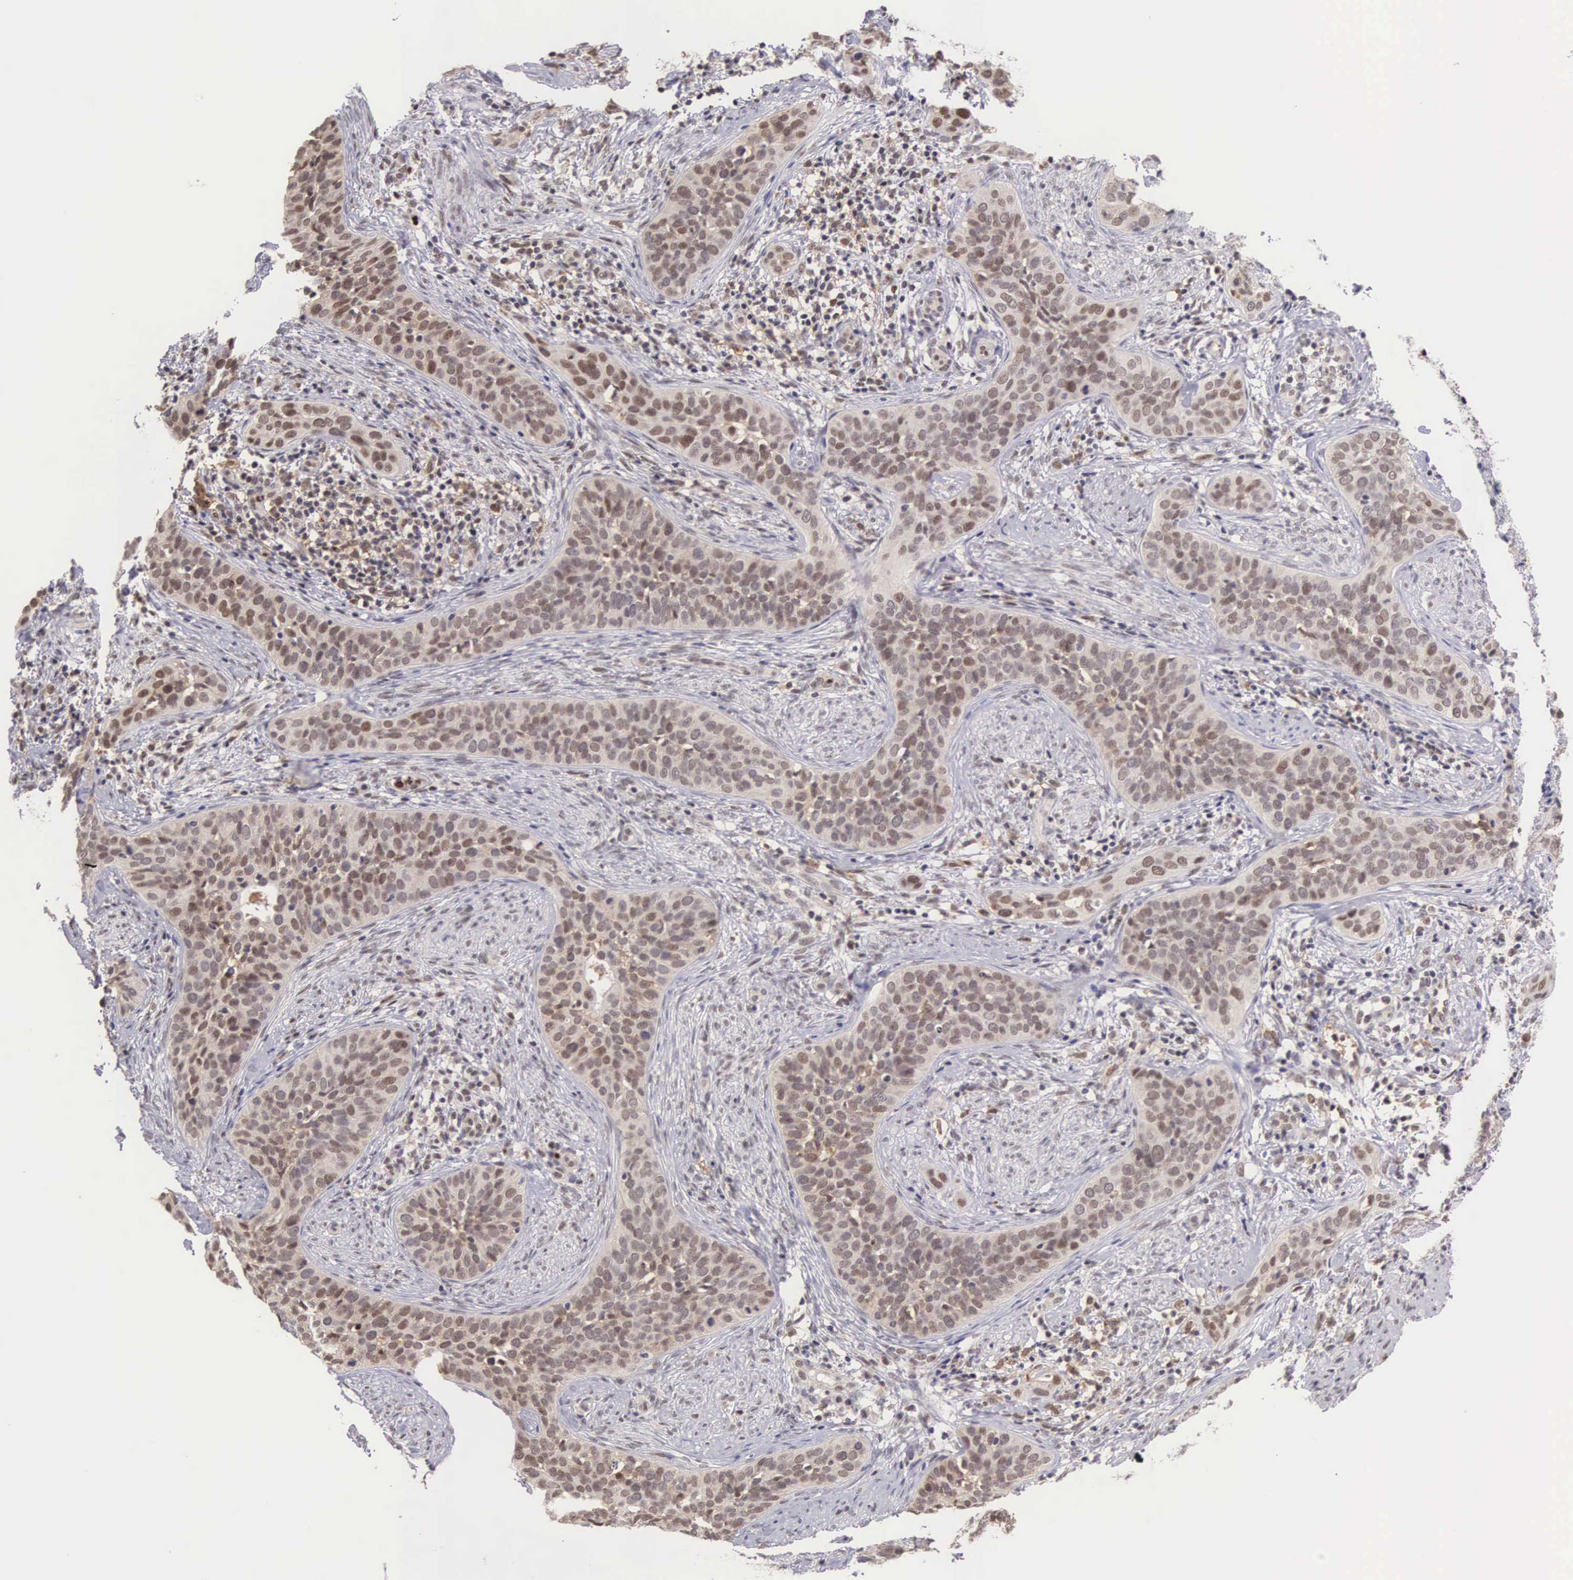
{"staining": {"intensity": "weak", "quantity": "25%-75%", "location": "cytoplasmic/membranous,nuclear"}, "tissue": "cervical cancer", "cell_type": "Tumor cells", "image_type": "cancer", "snomed": [{"axis": "morphology", "description": "Squamous cell carcinoma, NOS"}, {"axis": "topography", "description": "Cervix"}], "caption": "Squamous cell carcinoma (cervical) tissue demonstrates weak cytoplasmic/membranous and nuclear staining in about 25%-75% of tumor cells (DAB IHC, brown staining for protein, blue staining for nuclei).", "gene": "GRK3", "patient": {"sex": "female", "age": 31}}